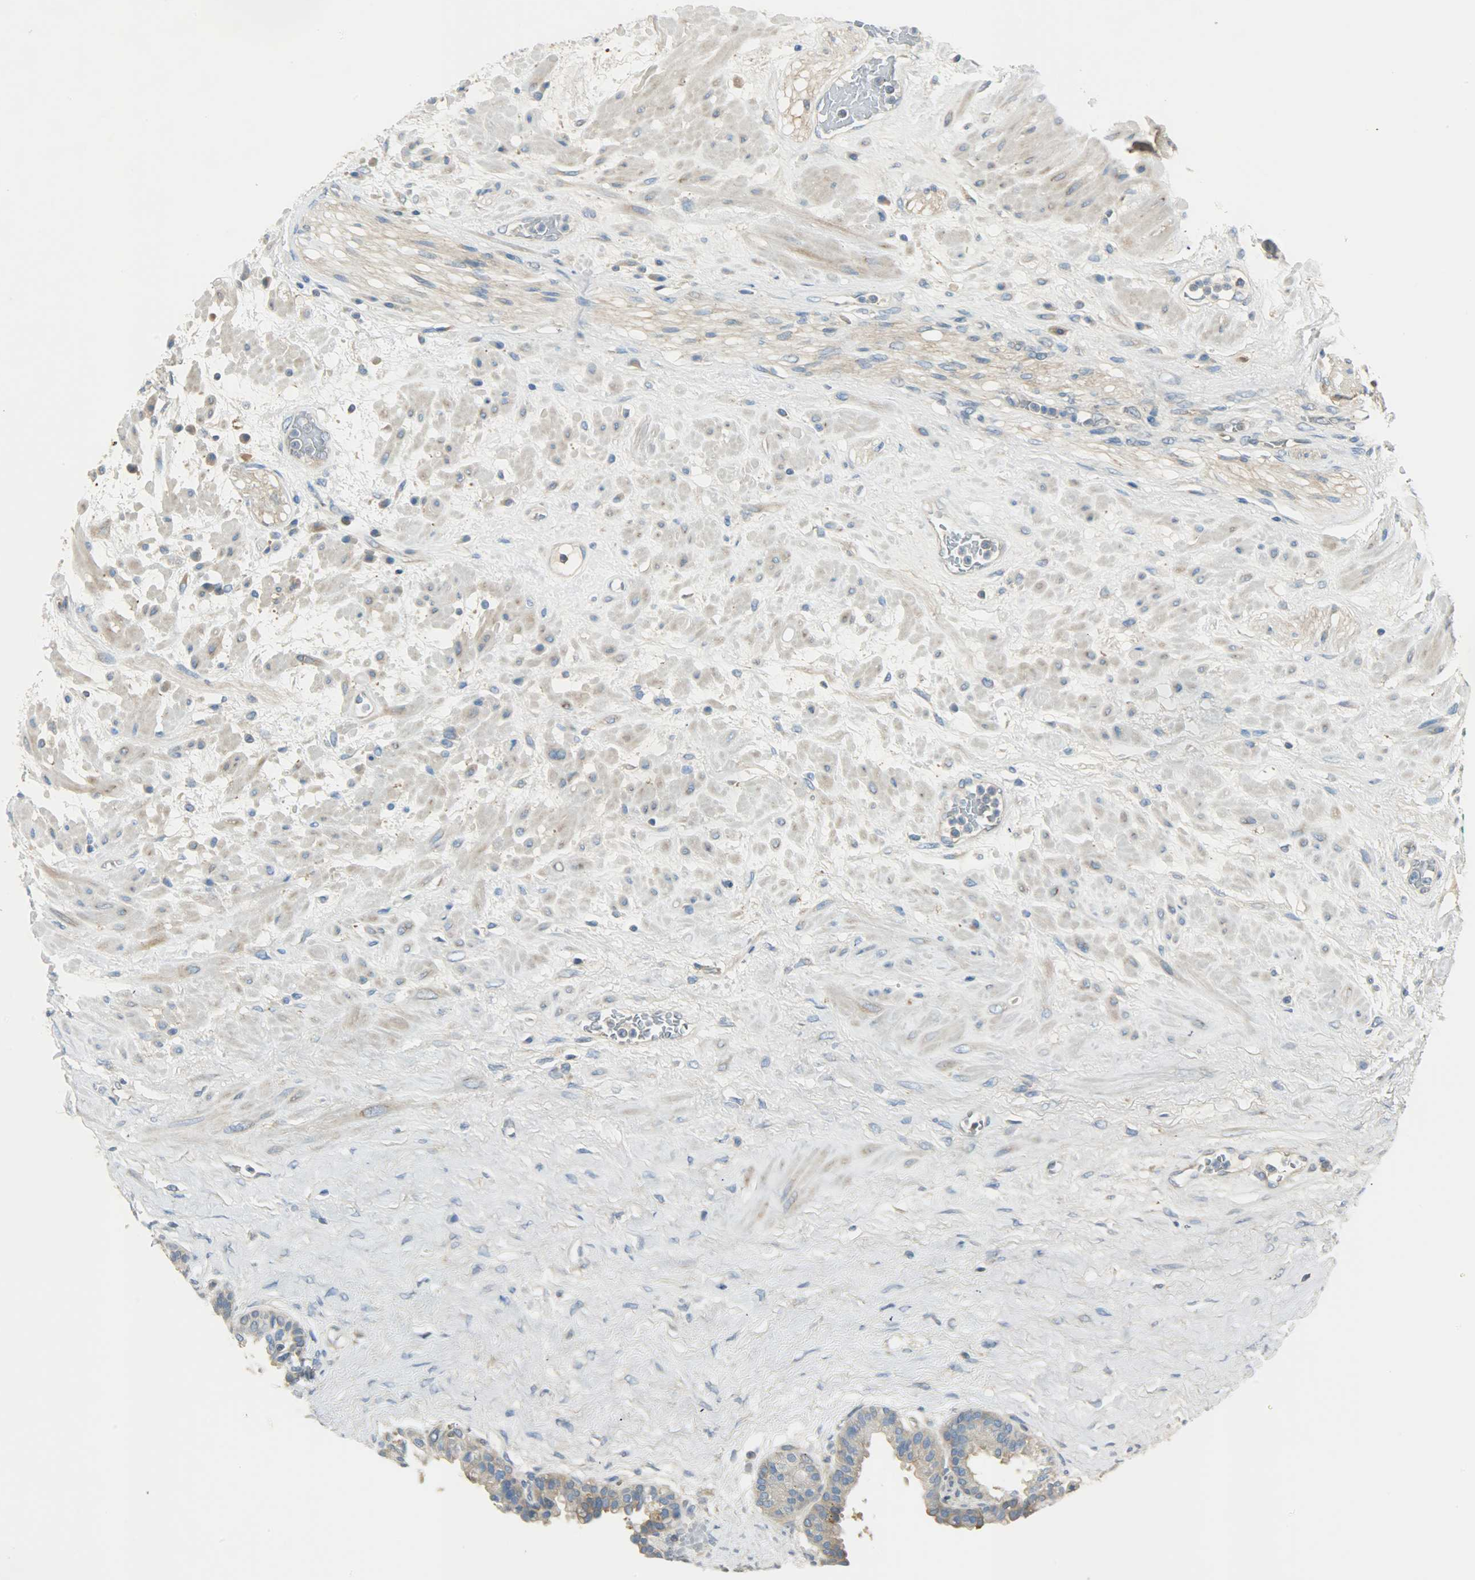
{"staining": {"intensity": "weak", "quantity": "25%-75%", "location": "cytoplasmic/membranous"}, "tissue": "seminal vesicle", "cell_type": "Glandular cells", "image_type": "normal", "snomed": [{"axis": "morphology", "description": "Normal tissue, NOS"}, {"axis": "topography", "description": "Seminal veicle"}], "caption": "A histopathology image showing weak cytoplasmic/membranous positivity in approximately 25%-75% of glandular cells in unremarkable seminal vesicle, as visualized by brown immunohistochemical staining.", "gene": "TSC22D2", "patient": {"sex": "male", "age": 61}}